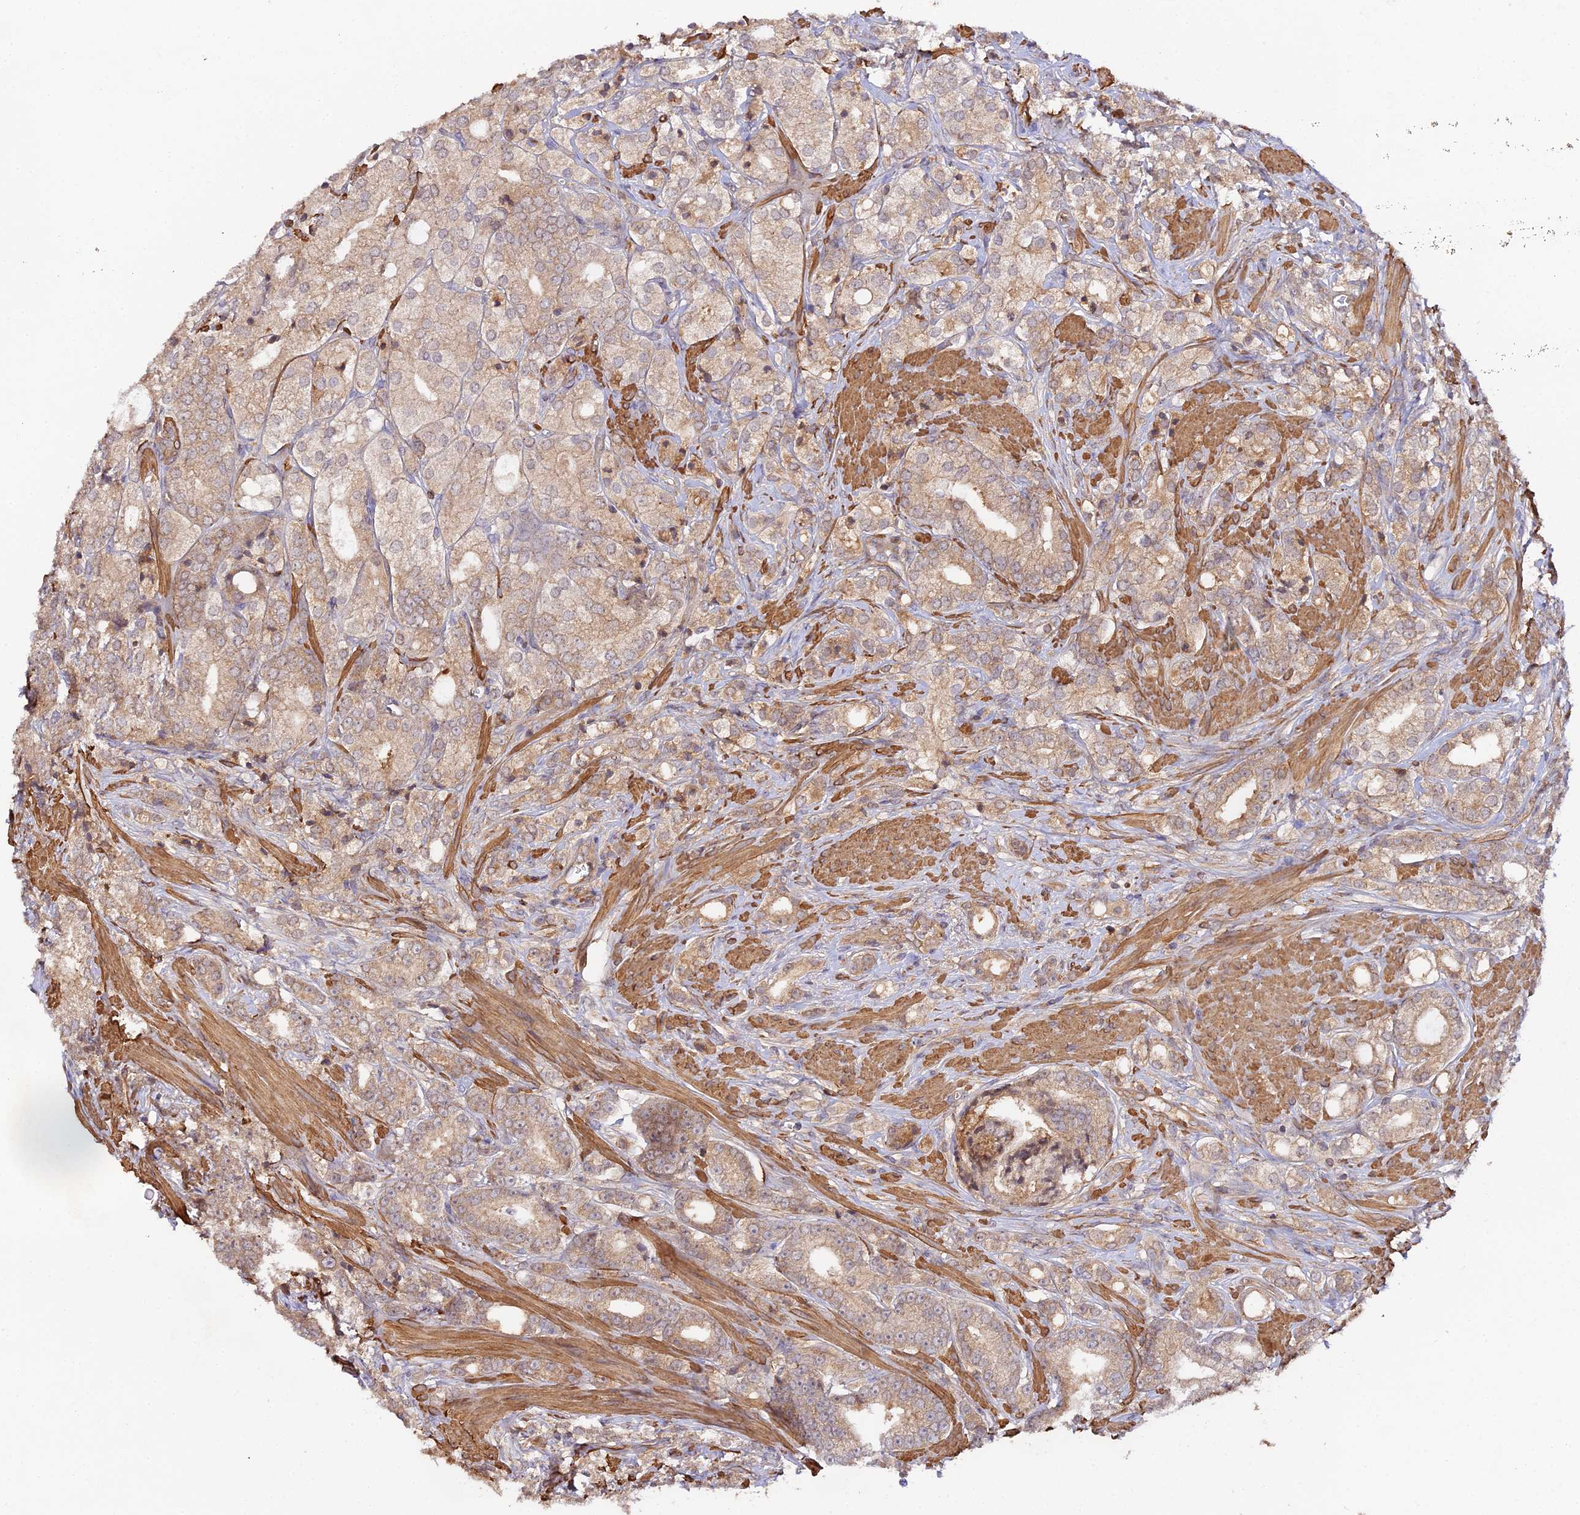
{"staining": {"intensity": "moderate", "quantity": ">75%", "location": "cytoplasmic/membranous"}, "tissue": "prostate cancer", "cell_type": "Tumor cells", "image_type": "cancer", "snomed": [{"axis": "morphology", "description": "Adenocarcinoma, High grade"}, {"axis": "topography", "description": "Prostate"}], "caption": "DAB (3,3'-diaminobenzidine) immunohistochemical staining of human prostate cancer (high-grade adenocarcinoma) demonstrates moderate cytoplasmic/membranous protein expression in approximately >75% of tumor cells.", "gene": "TRIM26", "patient": {"sex": "male", "age": 50}}